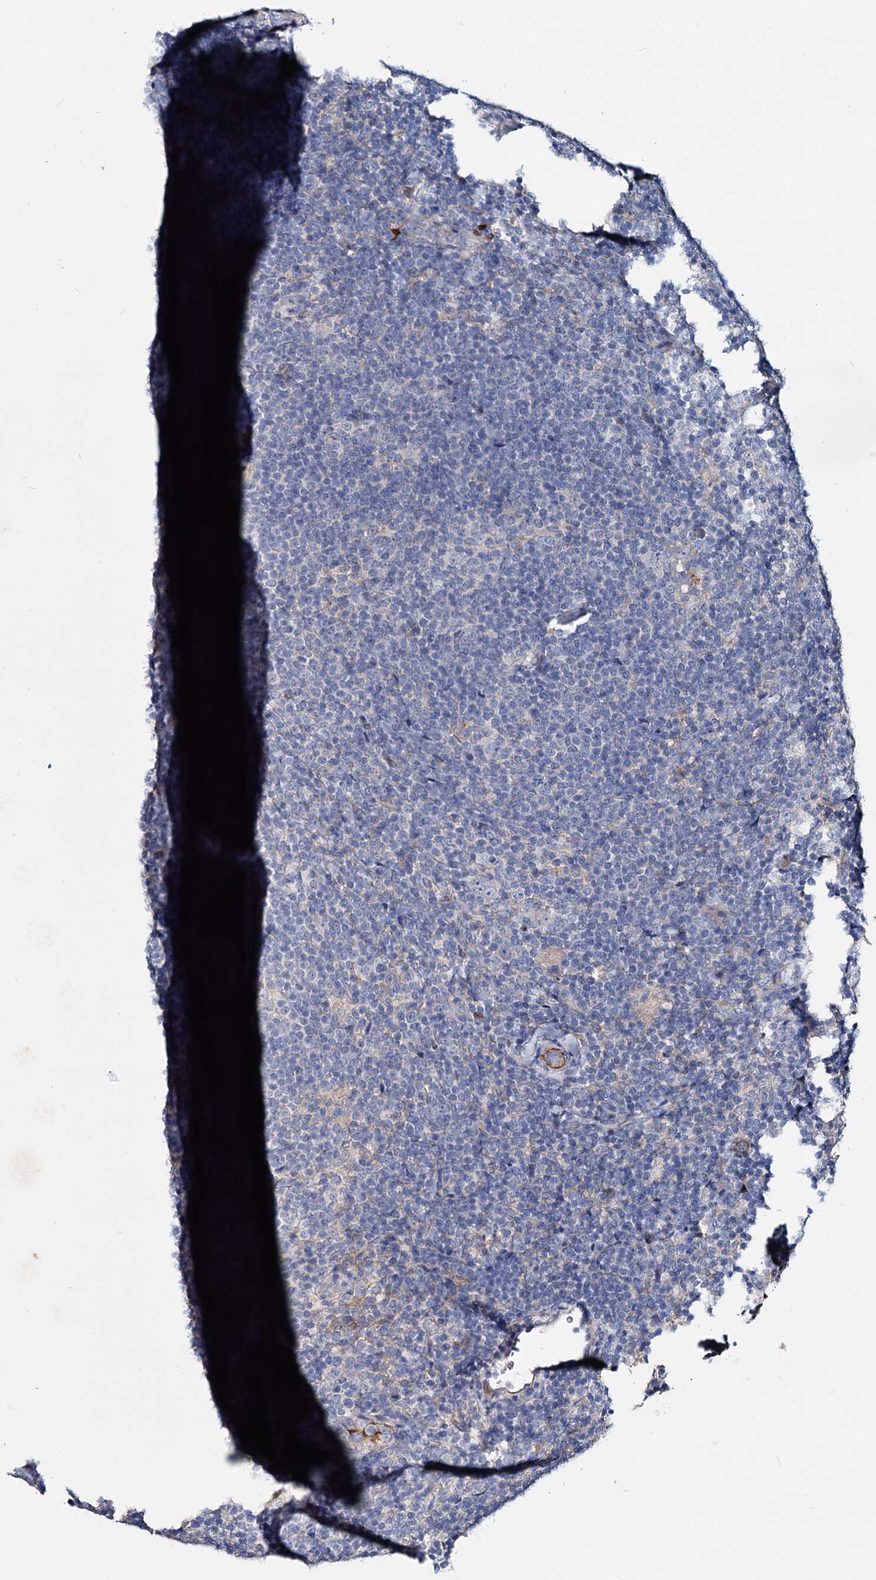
{"staining": {"intensity": "negative", "quantity": "none", "location": "none"}, "tissue": "lymphoma", "cell_type": "Tumor cells", "image_type": "cancer", "snomed": [{"axis": "morphology", "description": "Hodgkin's disease, NOS"}, {"axis": "topography", "description": "Lymph node"}], "caption": "Tumor cells are negative for brown protein staining in lymphoma.", "gene": "ACY3", "patient": {"sex": "female", "age": 57}}